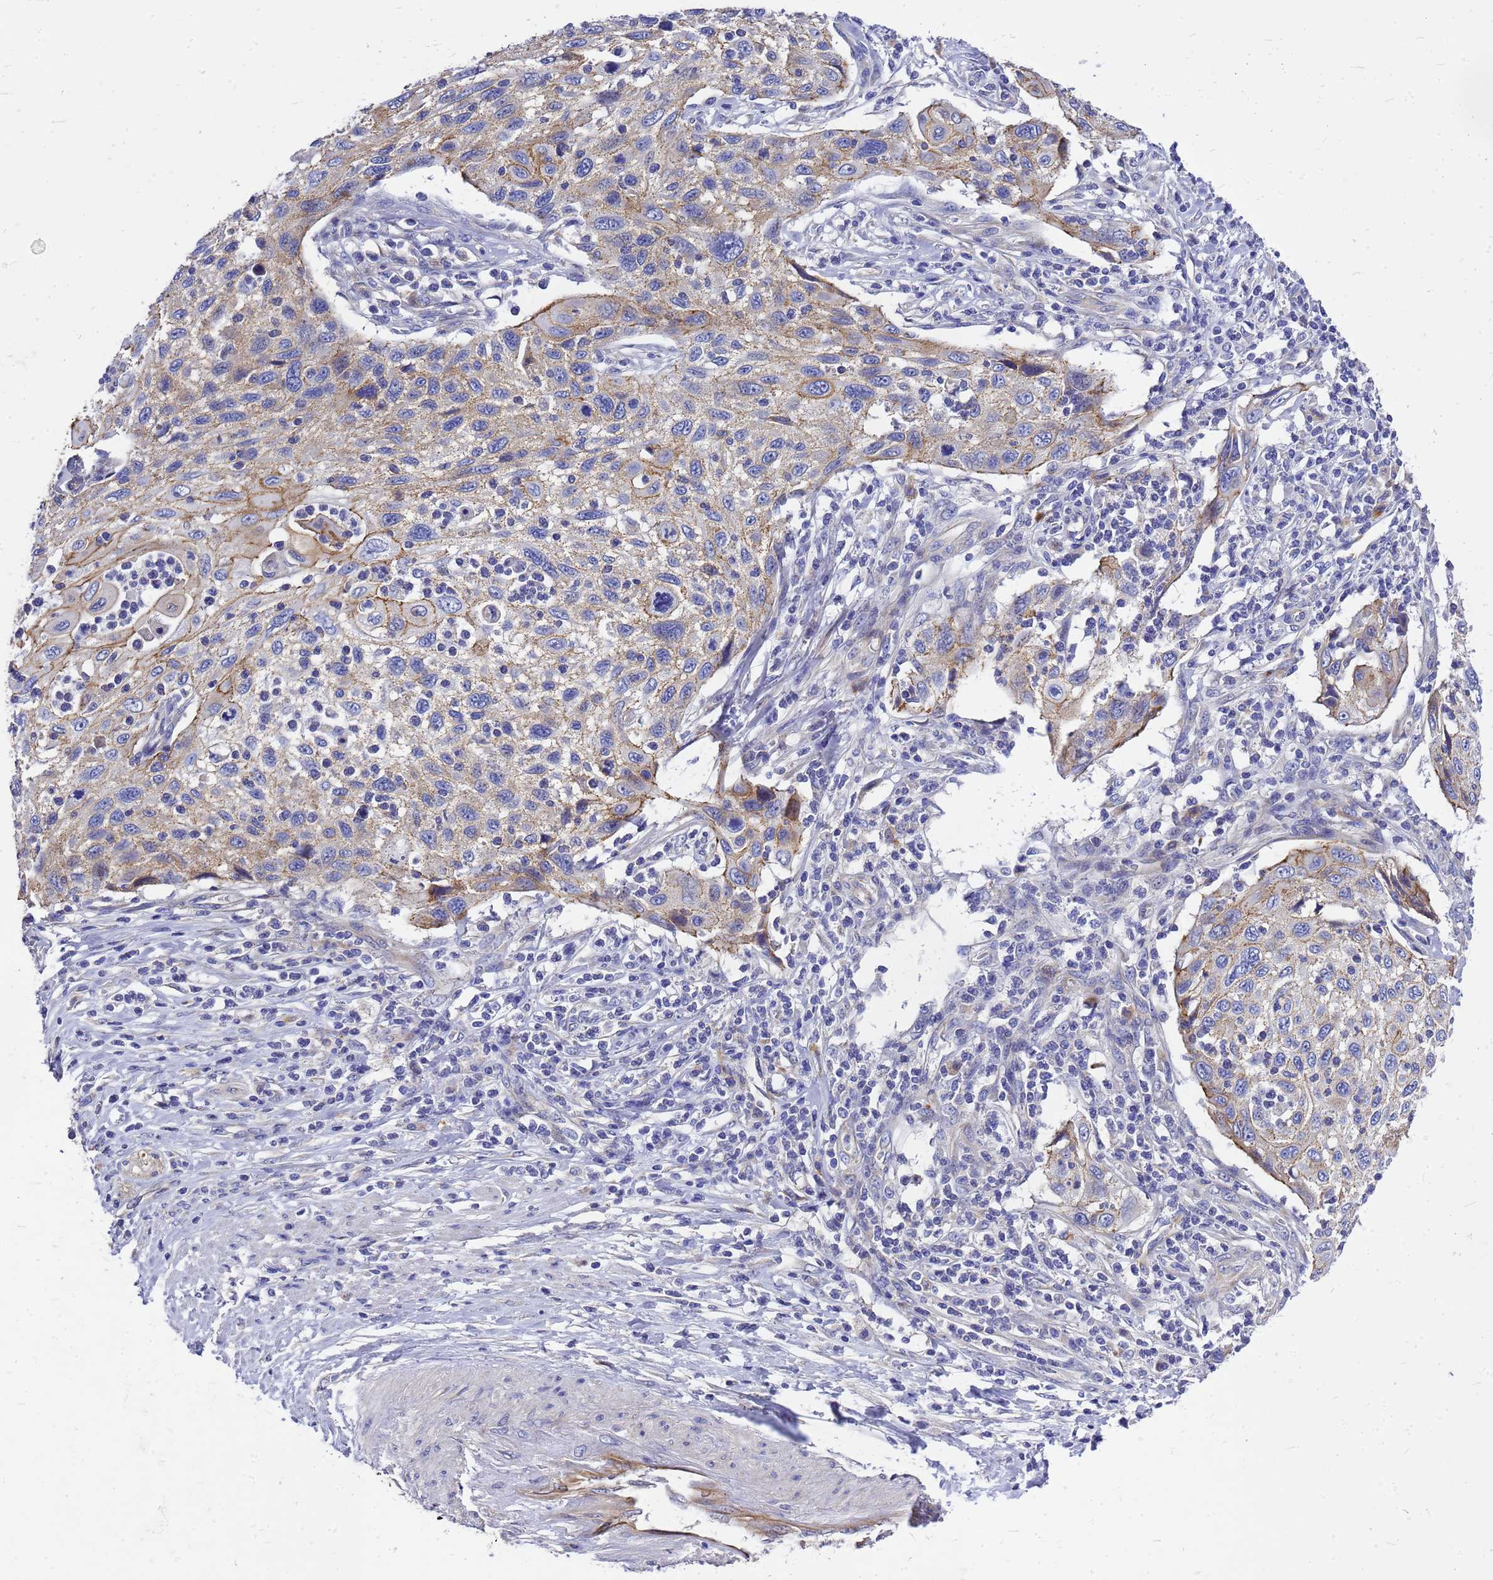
{"staining": {"intensity": "moderate", "quantity": "25%-75%", "location": "cytoplasmic/membranous"}, "tissue": "cervical cancer", "cell_type": "Tumor cells", "image_type": "cancer", "snomed": [{"axis": "morphology", "description": "Squamous cell carcinoma, NOS"}, {"axis": "topography", "description": "Cervix"}], "caption": "An image showing moderate cytoplasmic/membranous expression in approximately 25%-75% of tumor cells in squamous cell carcinoma (cervical), as visualized by brown immunohistochemical staining.", "gene": "FBXW5", "patient": {"sex": "female", "age": 70}}